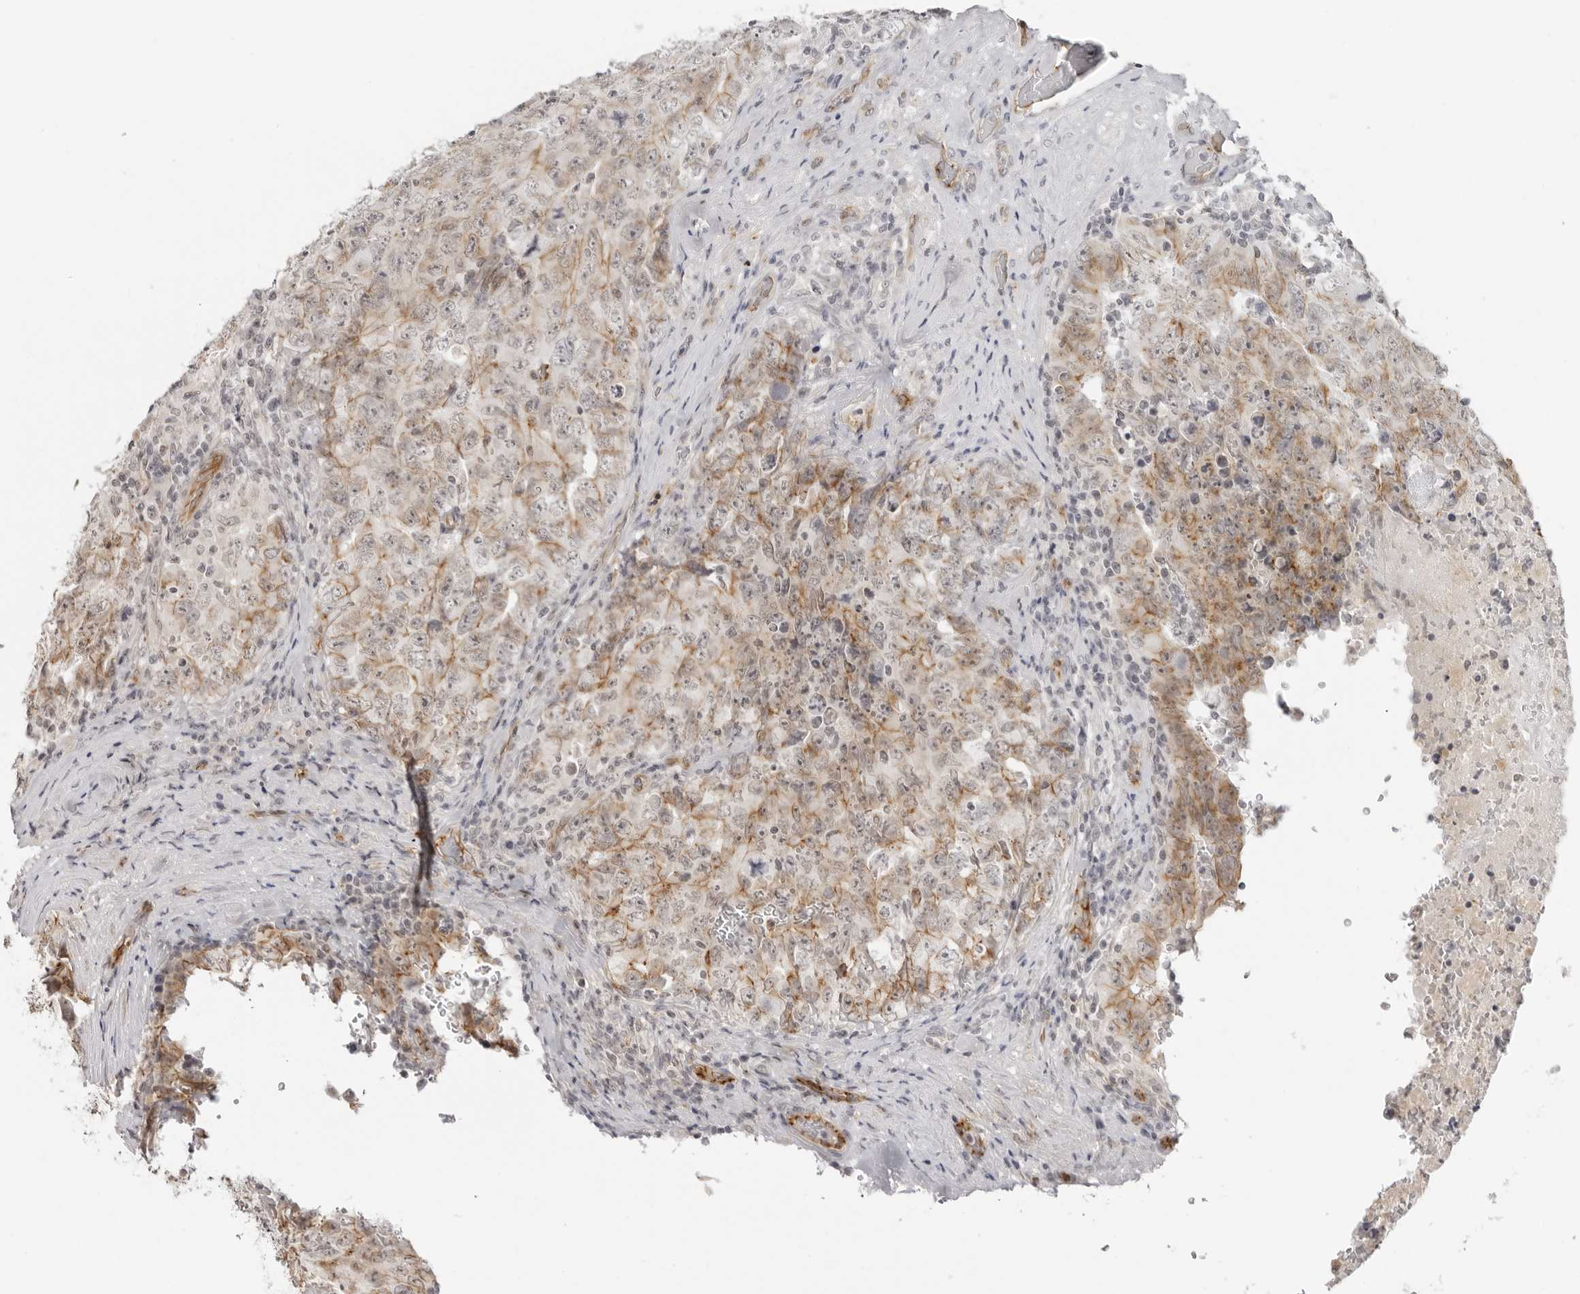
{"staining": {"intensity": "moderate", "quantity": ">75%", "location": "cytoplasmic/membranous"}, "tissue": "testis cancer", "cell_type": "Tumor cells", "image_type": "cancer", "snomed": [{"axis": "morphology", "description": "Carcinoma, Embryonal, NOS"}, {"axis": "topography", "description": "Testis"}], "caption": "This micrograph displays immunohistochemistry (IHC) staining of testis embryonal carcinoma, with medium moderate cytoplasmic/membranous expression in approximately >75% of tumor cells.", "gene": "TRAPPC3", "patient": {"sex": "male", "age": 26}}